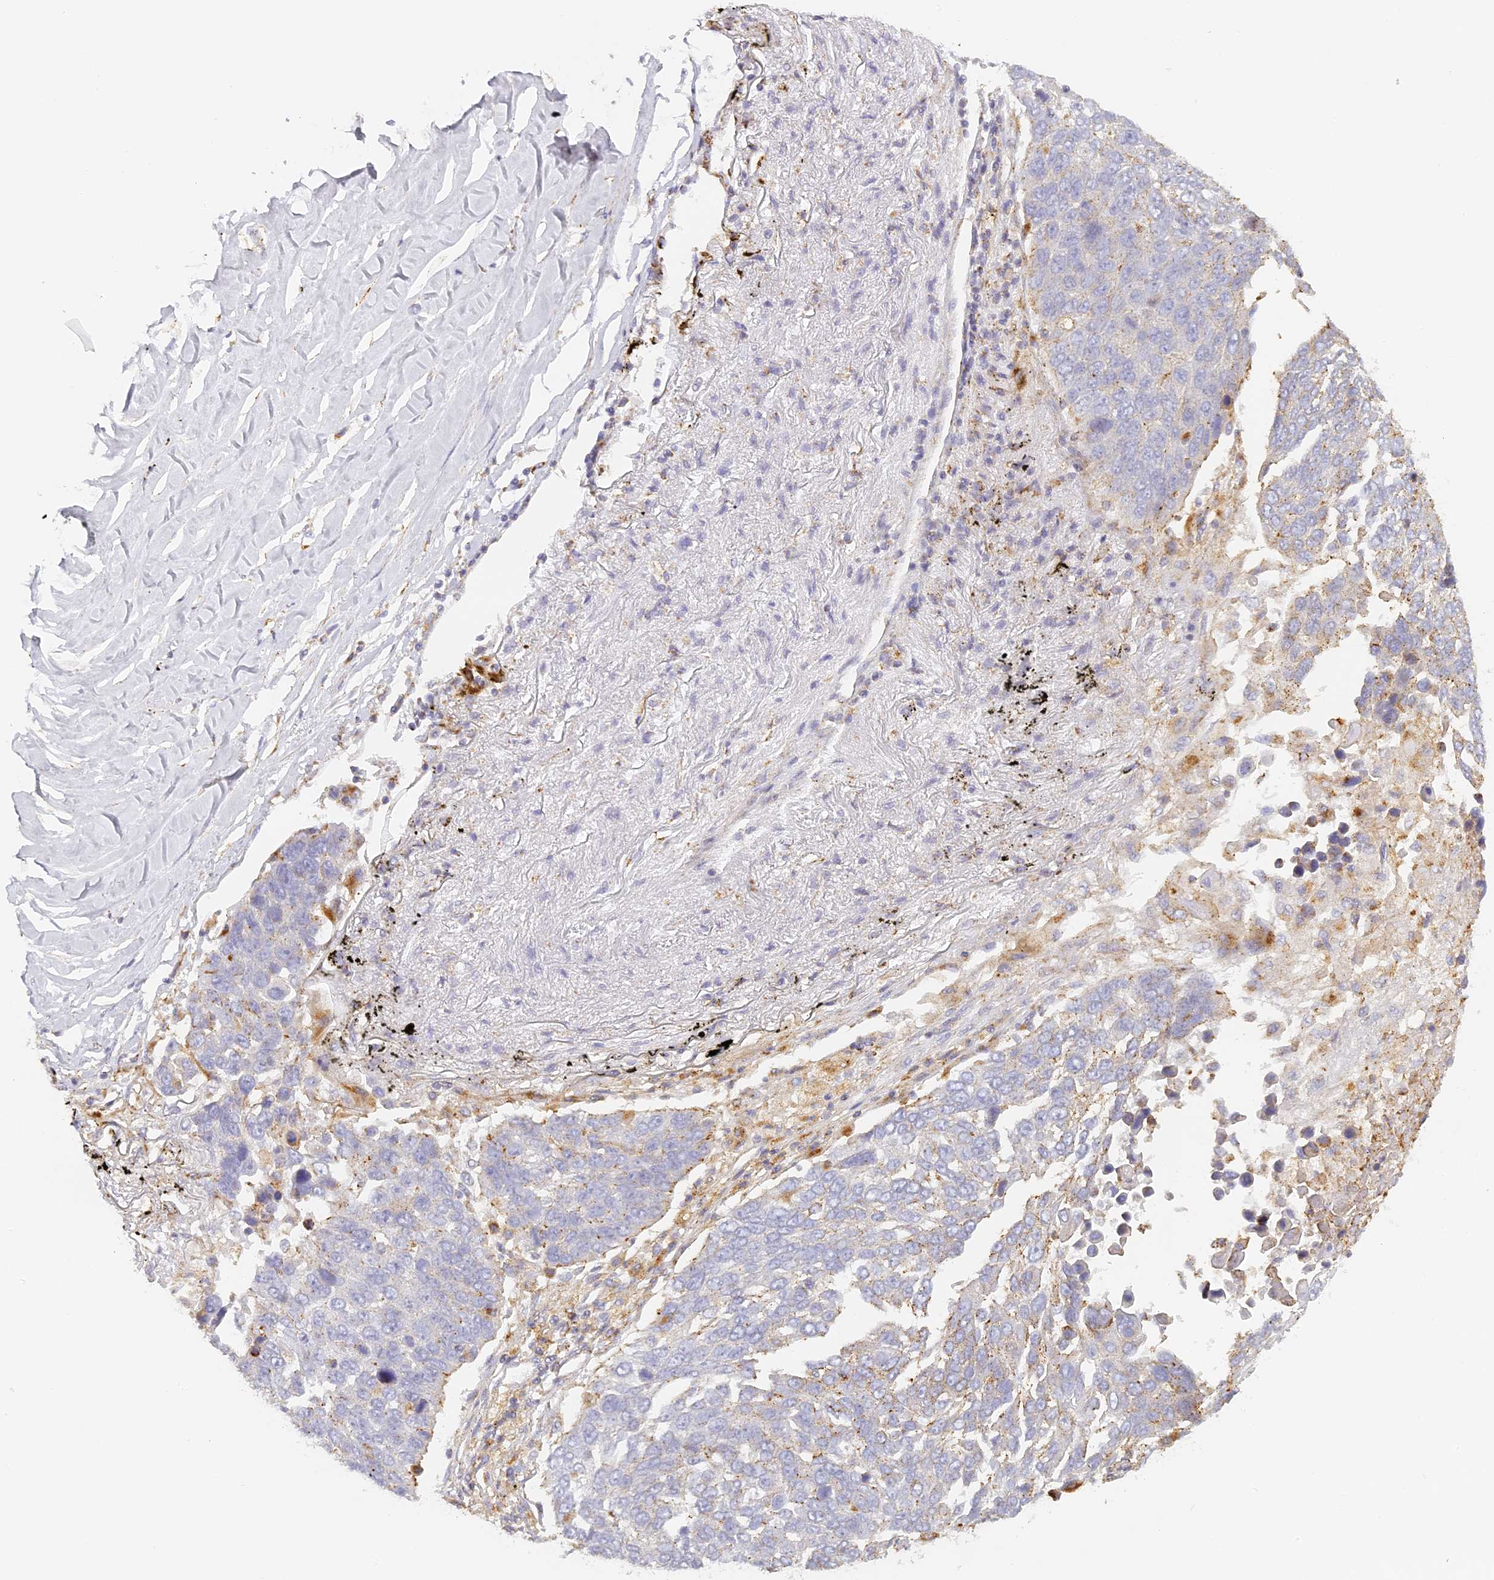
{"staining": {"intensity": "weak", "quantity": "<25%", "location": "cytoplasmic/membranous"}, "tissue": "lung cancer", "cell_type": "Tumor cells", "image_type": "cancer", "snomed": [{"axis": "morphology", "description": "Squamous cell carcinoma, NOS"}, {"axis": "topography", "description": "Lung"}], "caption": "An immunohistochemistry (IHC) micrograph of lung squamous cell carcinoma is shown. There is no staining in tumor cells of lung squamous cell carcinoma.", "gene": "LAMP2", "patient": {"sex": "male", "age": 66}}